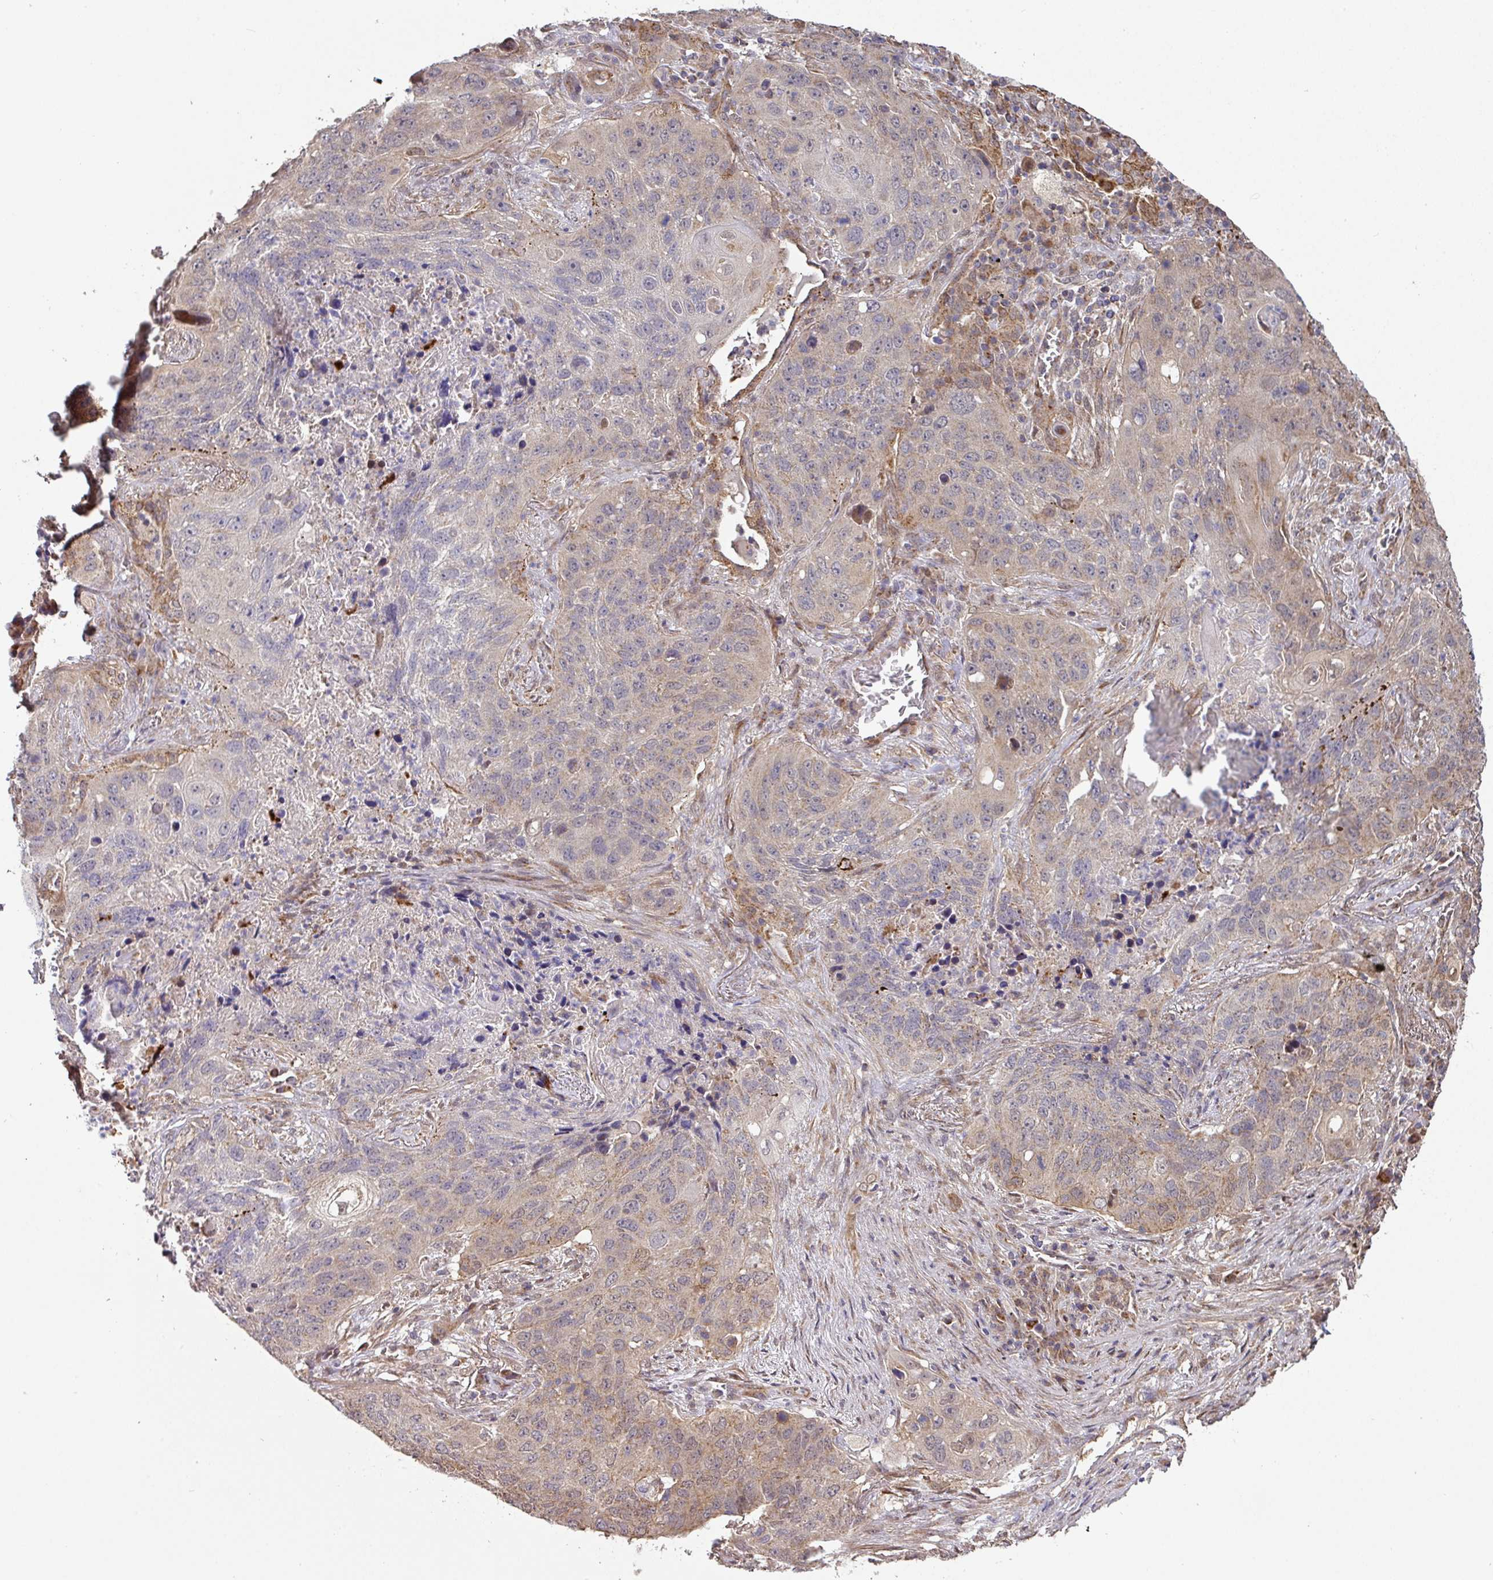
{"staining": {"intensity": "weak", "quantity": "25%-75%", "location": "cytoplasmic/membranous"}, "tissue": "lung cancer", "cell_type": "Tumor cells", "image_type": "cancer", "snomed": [{"axis": "morphology", "description": "Squamous cell carcinoma, NOS"}, {"axis": "topography", "description": "Lung"}], "caption": "Lung cancer (squamous cell carcinoma) was stained to show a protein in brown. There is low levels of weak cytoplasmic/membranous positivity in about 25%-75% of tumor cells.", "gene": "STK35", "patient": {"sex": "female", "age": 63}}